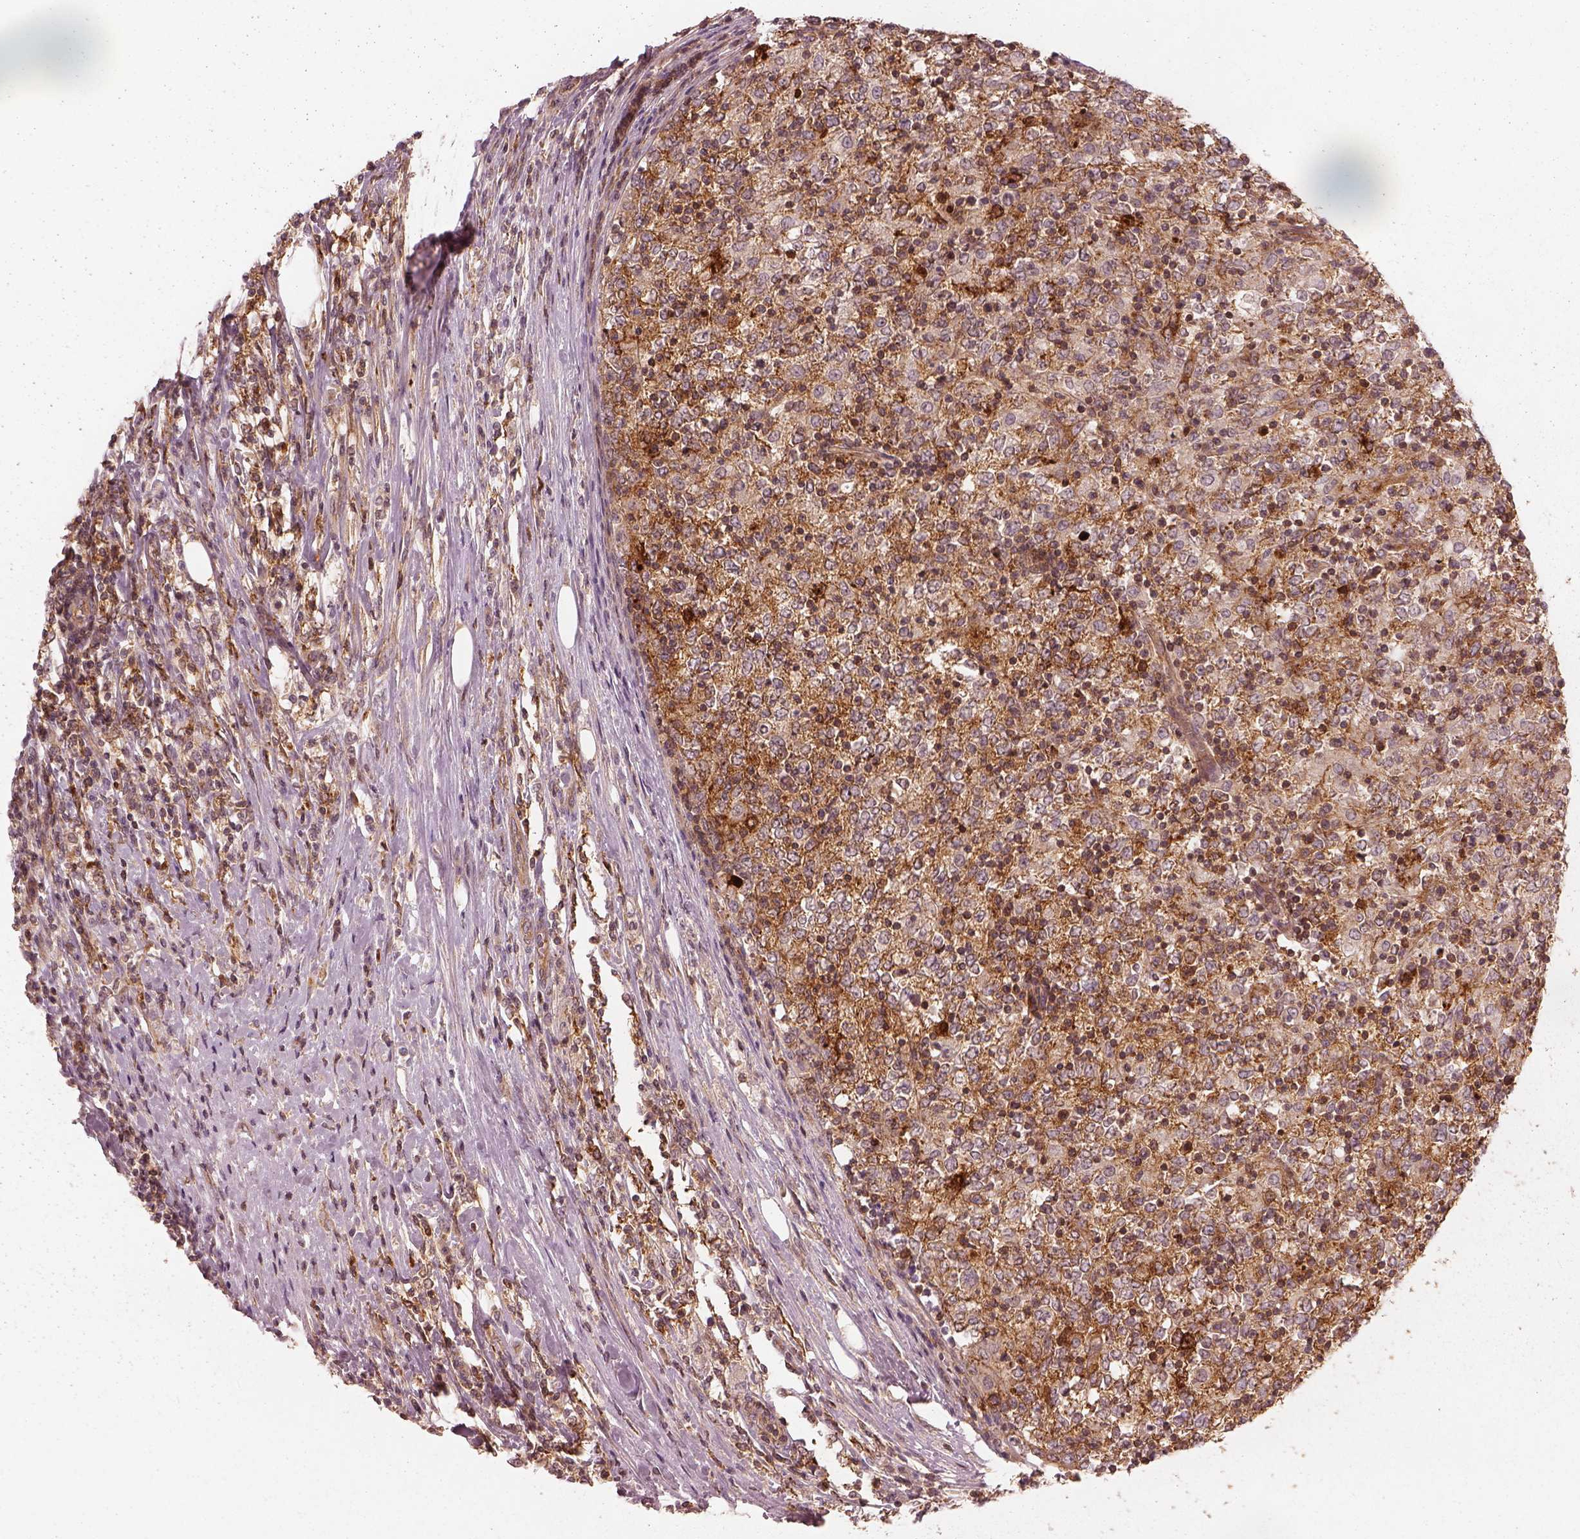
{"staining": {"intensity": "moderate", "quantity": ">75%", "location": "cytoplasmic/membranous"}, "tissue": "lymphoma", "cell_type": "Tumor cells", "image_type": "cancer", "snomed": [{"axis": "morphology", "description": "Malignant lymphoma, non-Hodgkin's type, High grade"}, {"axis": "topography", "description": "Lymph node"}], "caption": "Human high-grade malignant lymphoma, non-Hodgkin's type stained with a brown dye demonstrates moderate cytoplasmic/membranous positive staining in about >75% of tumor cells.", "gene": "FAM107B", "patient": {"sex": "female", "age": 84}}